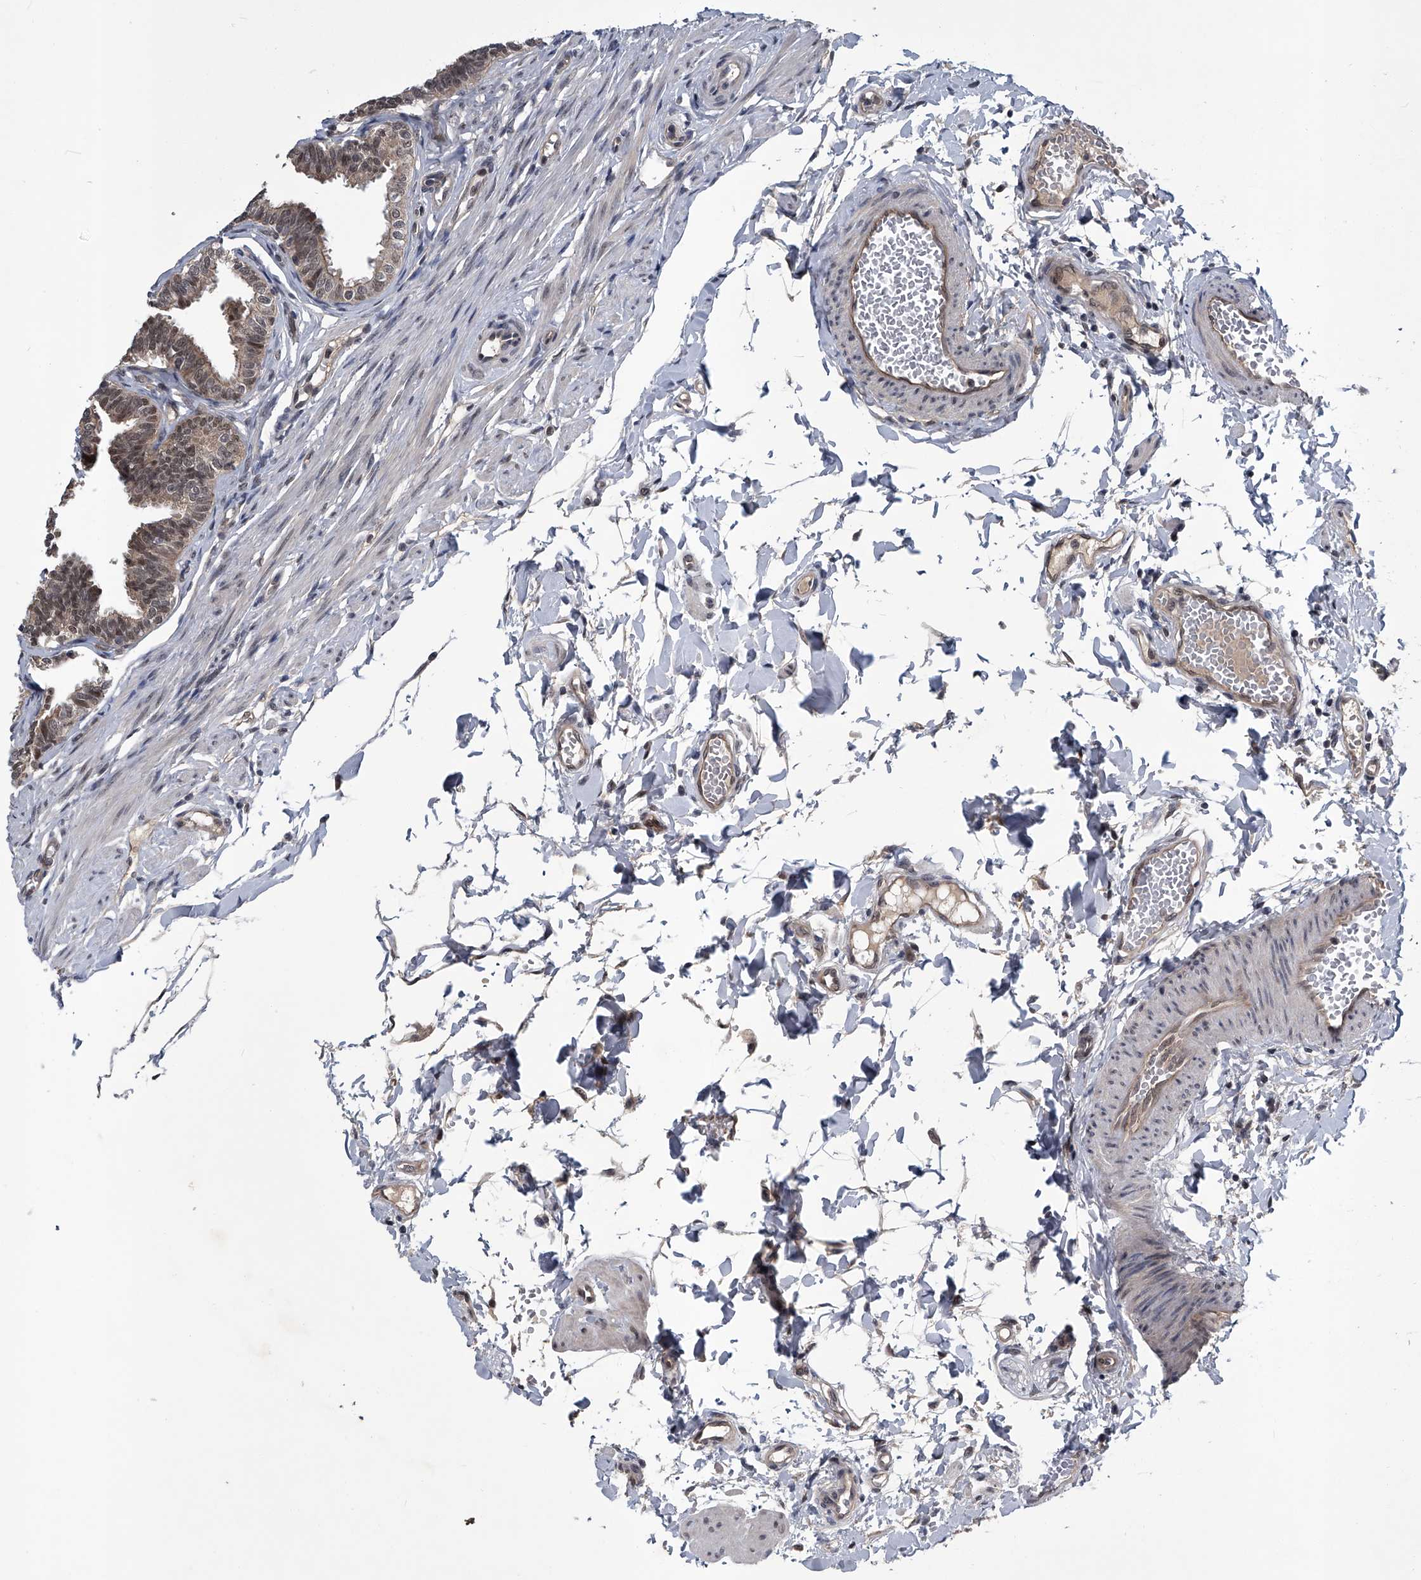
{"staining": {"intensity": "weak", "quantity": ">75%", "location": "cytoplasmic/membranous"}, "tissue": "fallopian tube", "cell_type": "Glandular cells", "image_type": "normal", "snomed": [{"axis": "morphology", "description": "Normal tissue, NOS"}, {"axis": "topography", "description": "Fallopian tube"}, {"axis": "topography", "description": "Ovary"}], "caption": "Protein expression by immunohistochemistry (IHC) displays weak cytoplasmic/membranous positivity in about >75% of glandular cells in normal fallopian tube.", "gene": "SLC12A8", "patient": {"sex": "female", "age": 23}}